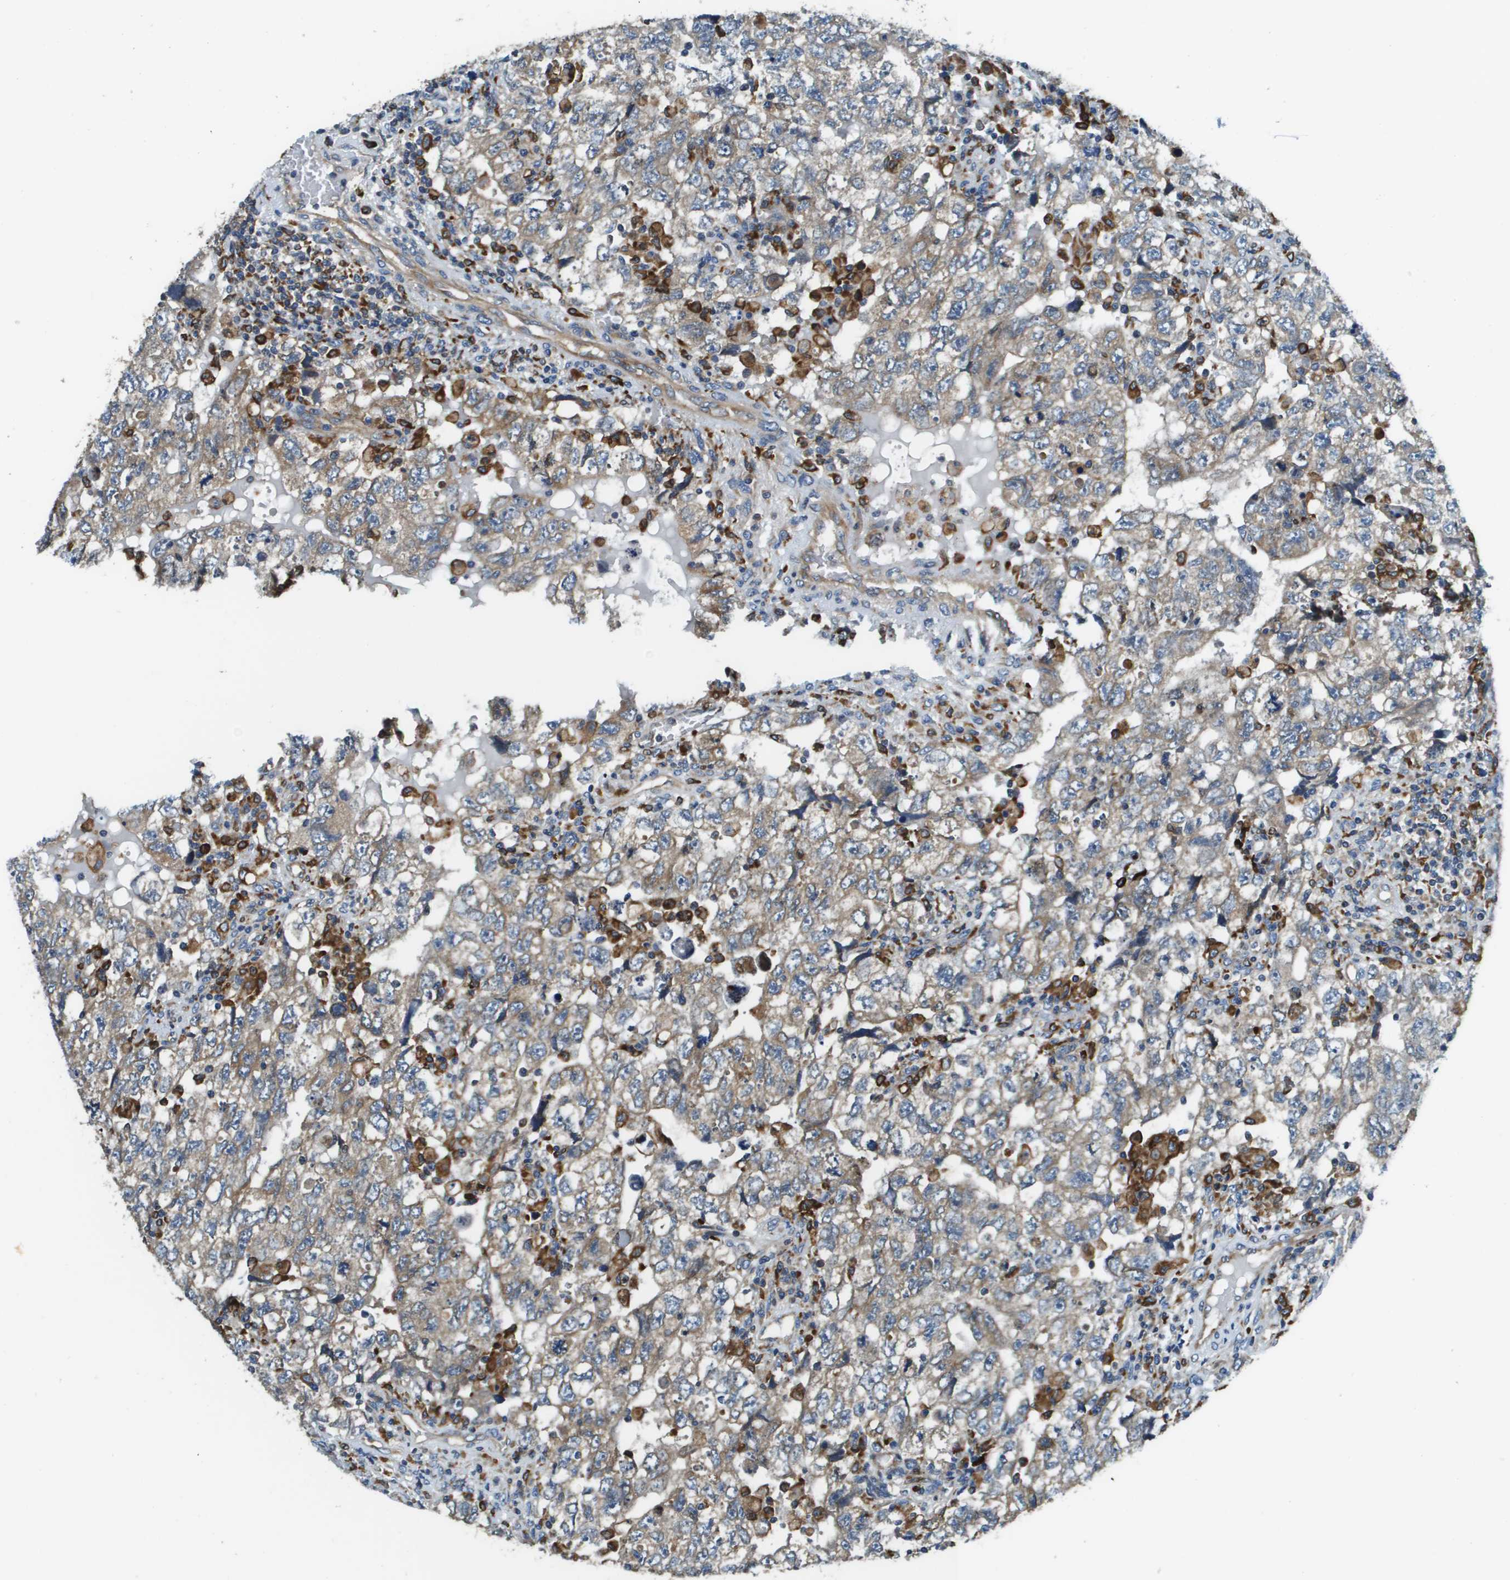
{"staining": {"intensity": "moderate", "quantity": "25%-75%", "location": "cytoplasmic/membranous"}, "tissue": "testis cancer", "cell_type": "Tumor cells", "image_type": "cancer", "snomed": [{"axis": "morphology", "description": "Seminoma, NOS"}, {"axis": "topography", "description": "Testis"}], "caption": "Immunohistochemical staining of testis cancer (seminoma) demonstrates moderate cytoplasmic/membranous protein expression in approximately 25%-75% of tumor cells.", "gene": "CNPY3", "patient": {"sex": "male", "age": 22}}